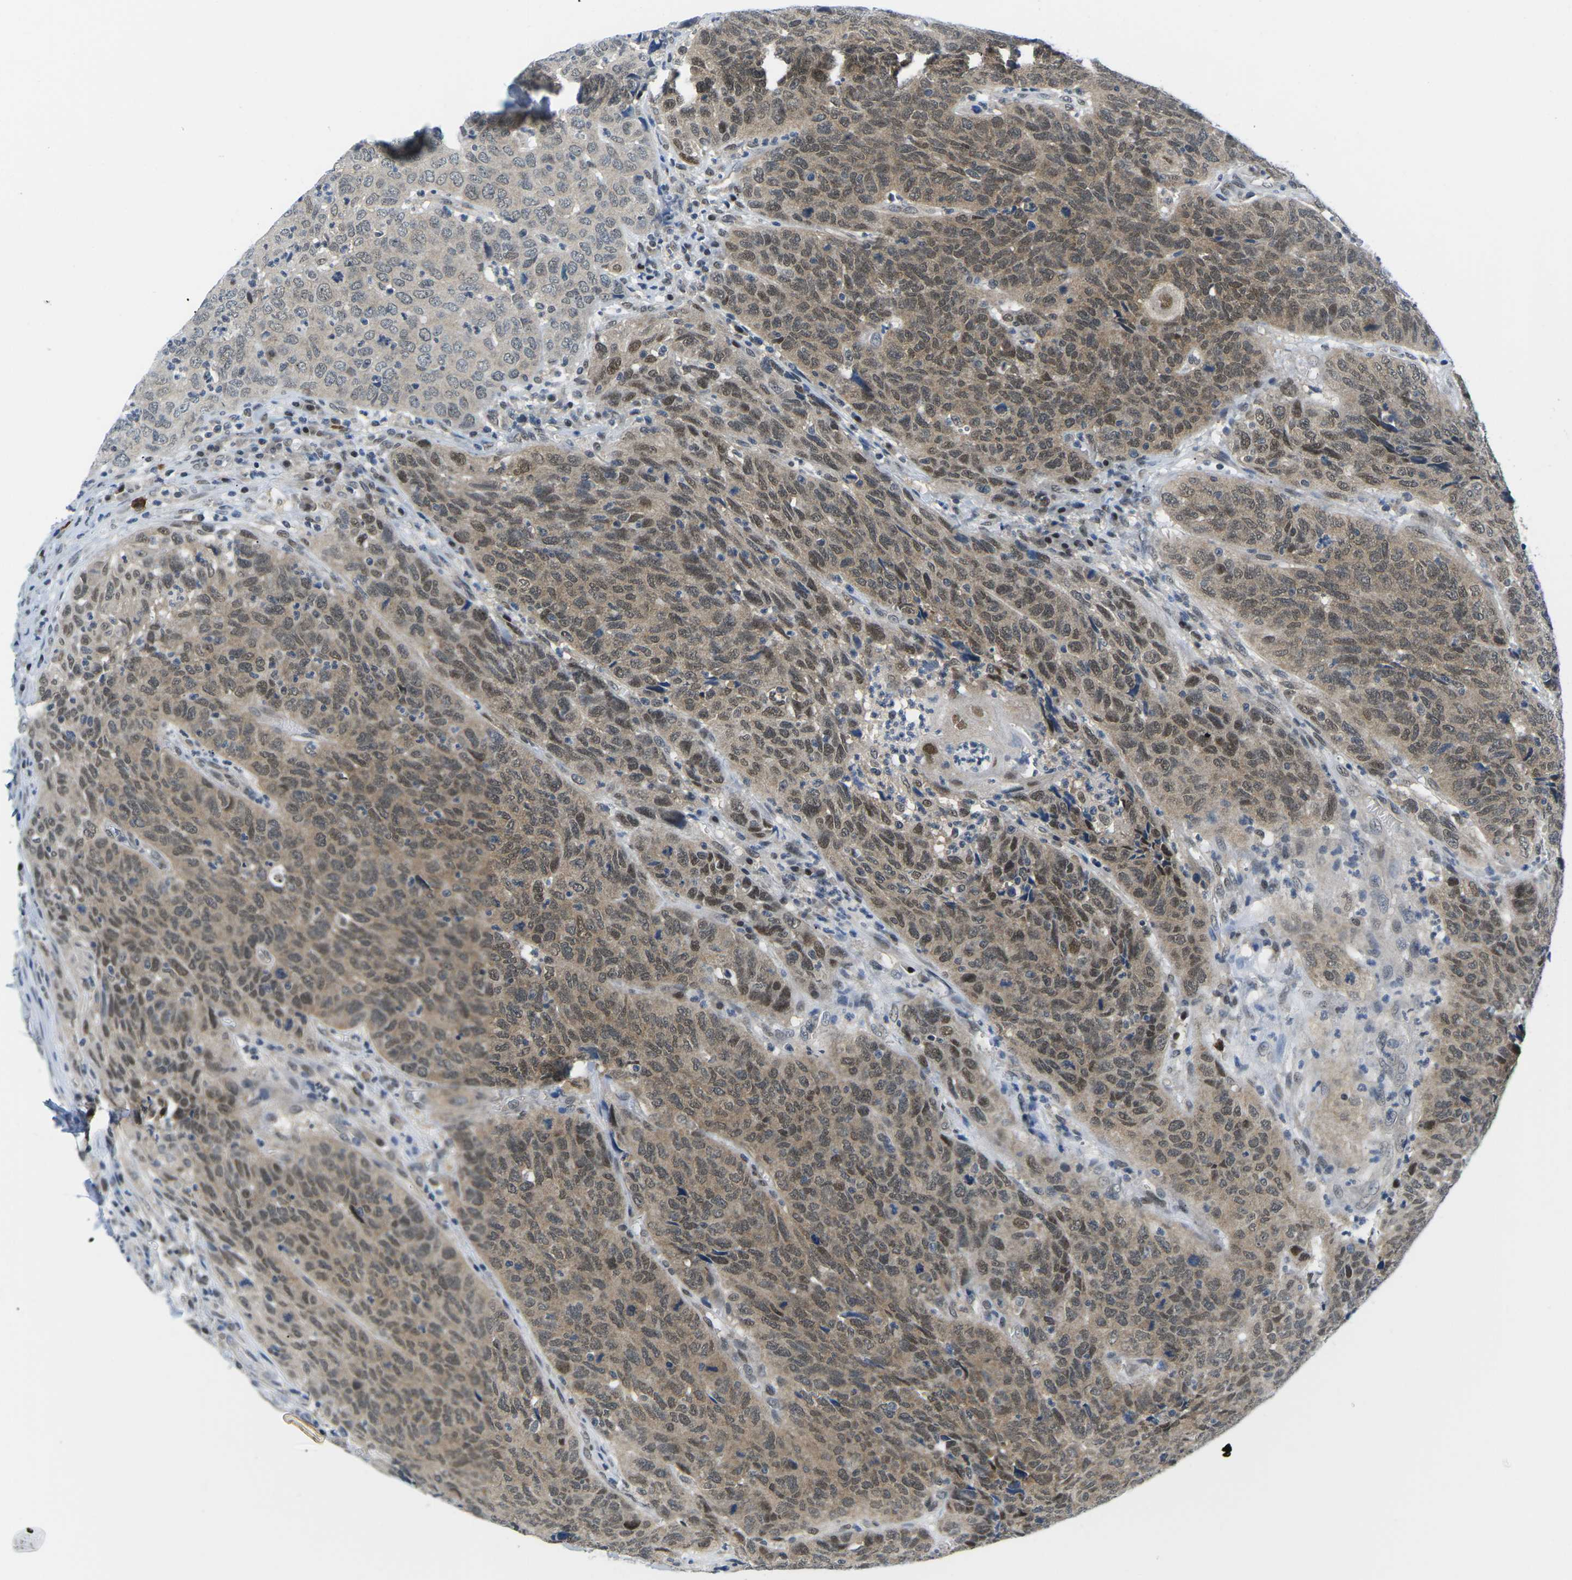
{"staining": {"intensity": "moderate", "quantity": ">75%", "location": "cytoplasmic/membranous,nuclear"}, "tissue": "head and neck cancer", "cell_type": "Tumor cells", "image_type": "cancer", "snomed": [{"axis": "morphology", "description": "Squamous cell carcinoma, NOS"}, {"axis": "topography", "description": "Head-Neck"}], "caption": "Head and neck squamous cell carcinoma stained with a protein marker displays moderate staining in tumor cells.", "gene": "UBA7", "patient": {"sex": "male", "age": 66}}